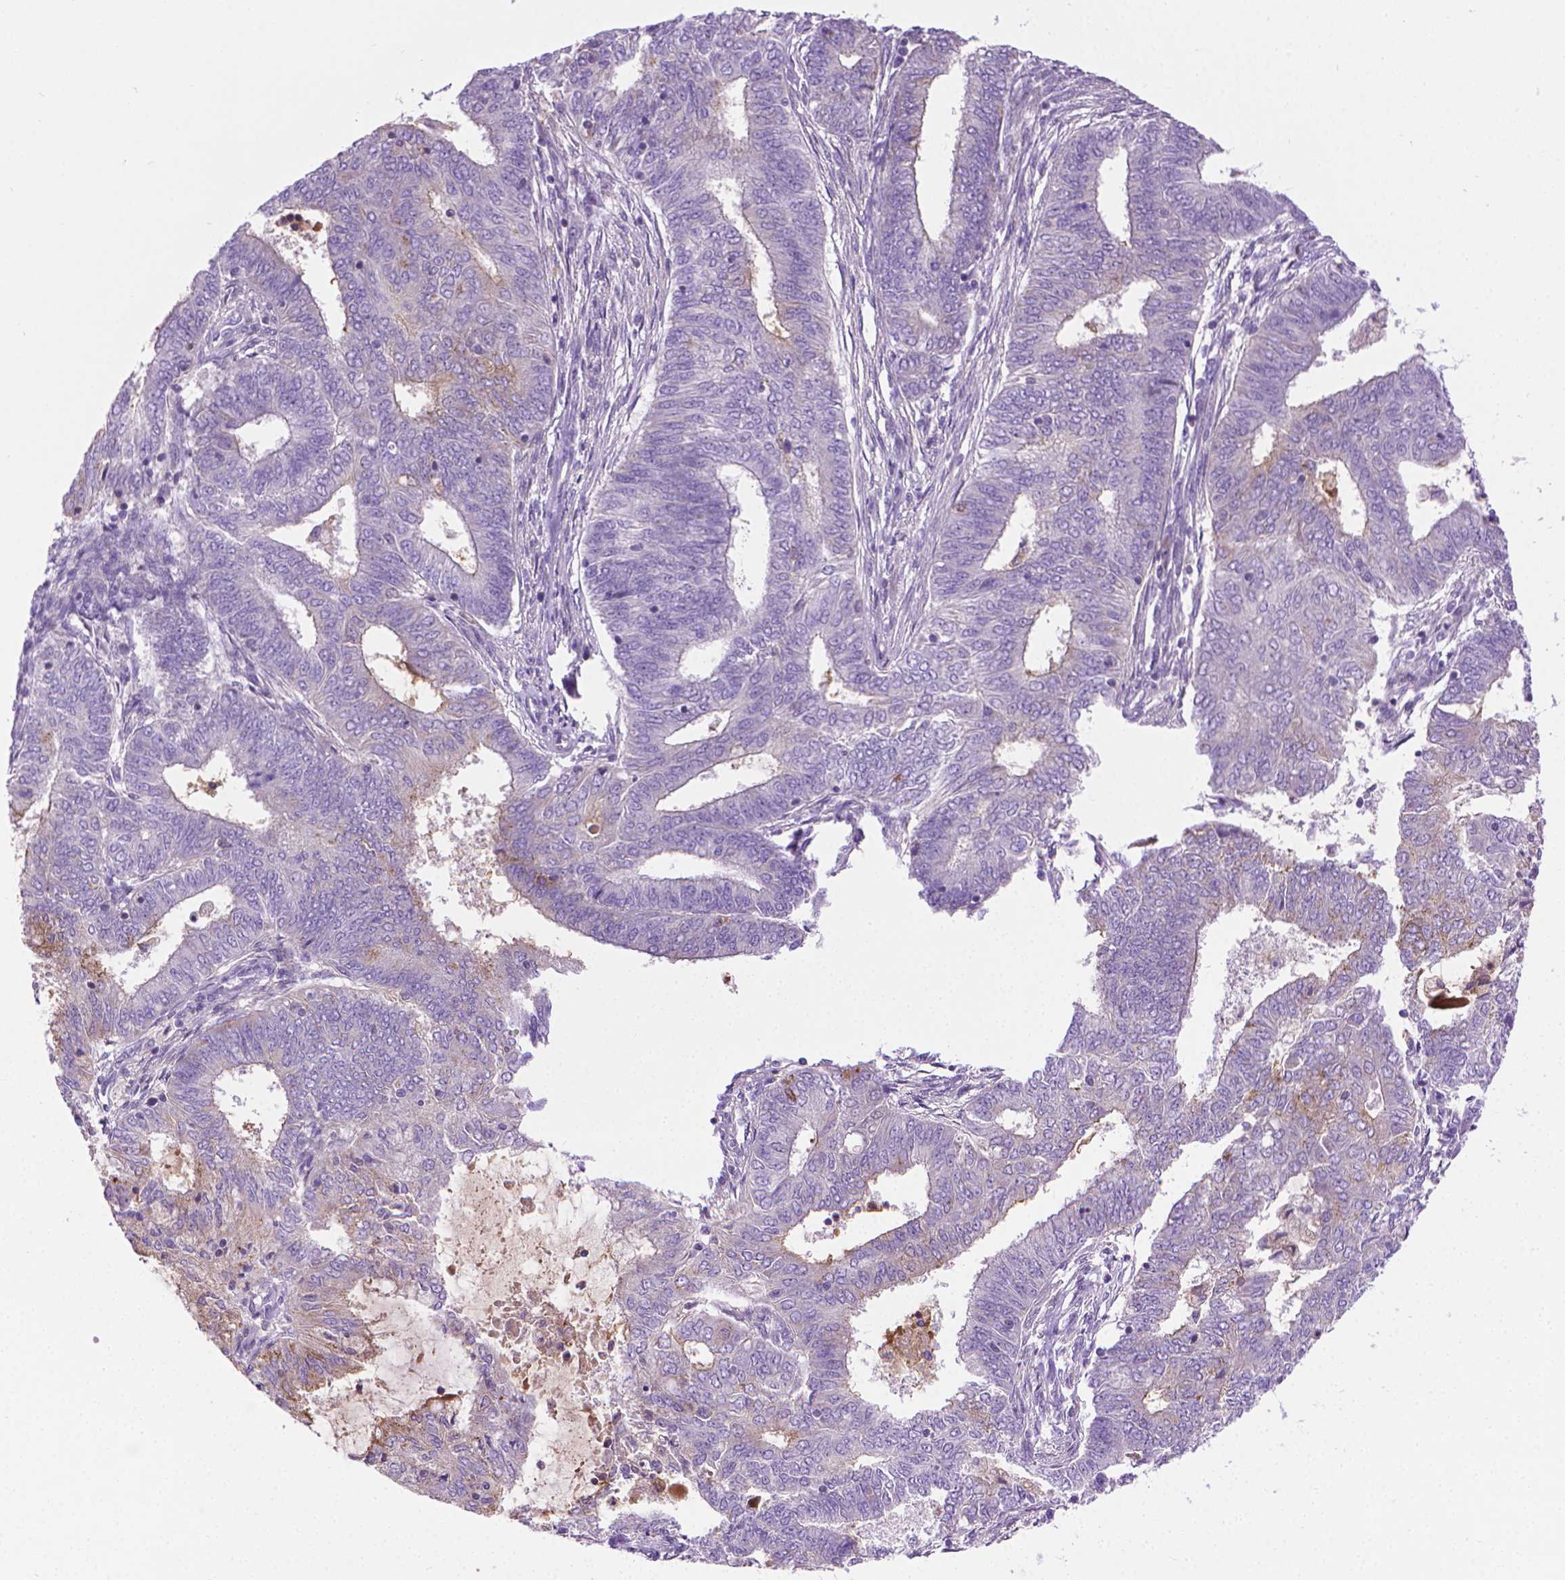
{"staining": {"intensity": "weak", "quantity": "<25%", "location": "cytoplasmic/membranous"}, "tissue": "endometrial cancer", "cell_type": "Tumor cells", "image_type": "cancer", "snomed": [{"axis": "morphology", "description": "Adenocarcinoma, NOS"}, {"axis": "topography", "description": "Endometrium"}], "caption": "IHC micrograph of endometrial cancer (adenocarcinoma) stained for a protein (brown), which exhibits no expression in tumor cells. (DAB (3,3'-diaminobenzidine) IHC visualized using brightfield microscopy, high magnification).", "gene": "SLC51B", "patient": {"sex": "female", "age": 62}}